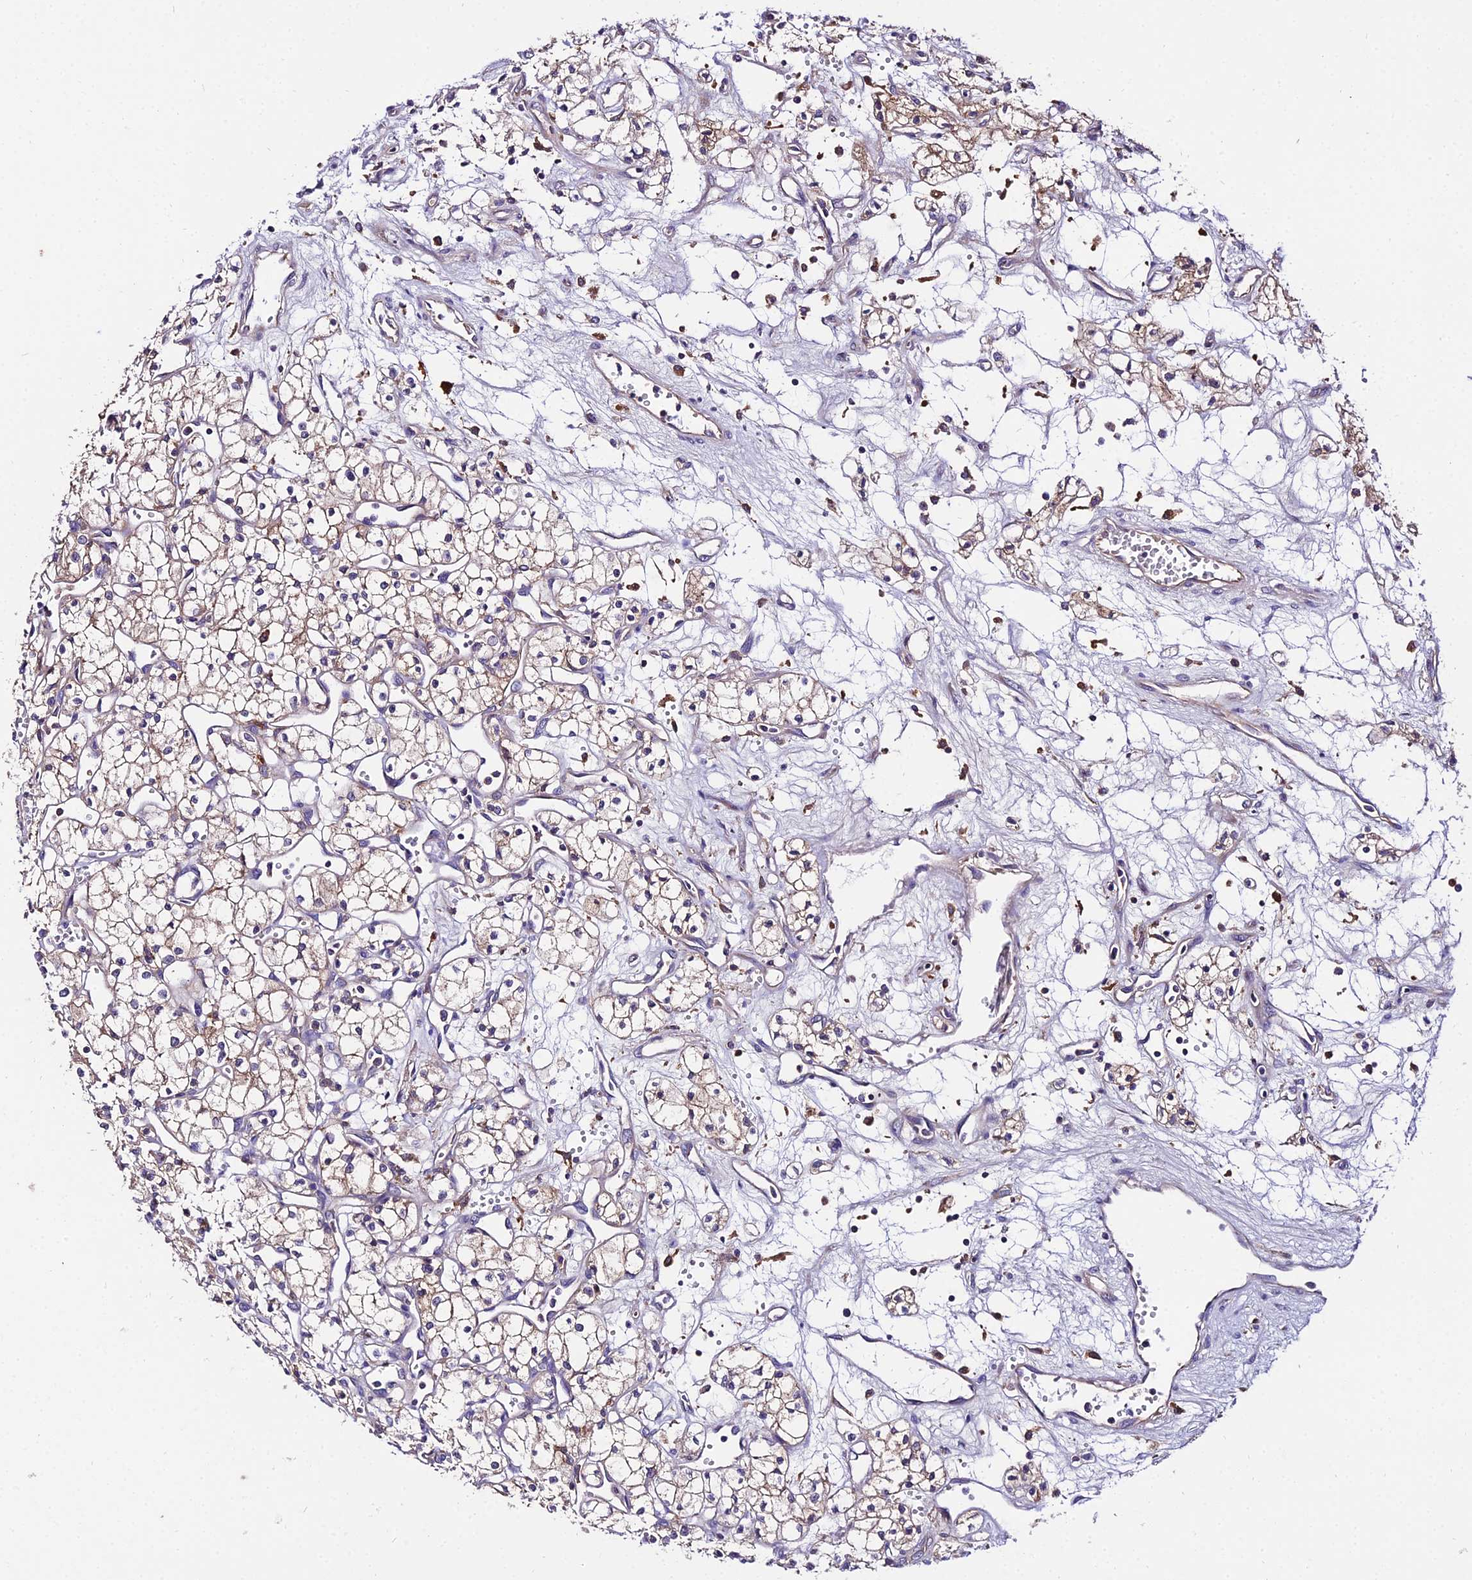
{"staining": {"intensity": "weak", "quantity": "25%-75%", "location": "cytoplasmic/membranous"}, "tissue": "renal cancer", "cell_type": "Tumor cells", "image_type": "cancer", "snomed": [{"axis": "morphology", "description": "Adenocarcinoma, NOS"}, {"axis": "topography", "description": "Kidney"}], "caption": "Adenocarcinoma (renal) tissue demonstrates weak cytoplasmic/membranous positivity in about 25%-75% of tumor cells, visualized by immunohistochemistry.", "gene": "C2orf69", "patient": {"sex": "male", "age": 59}}